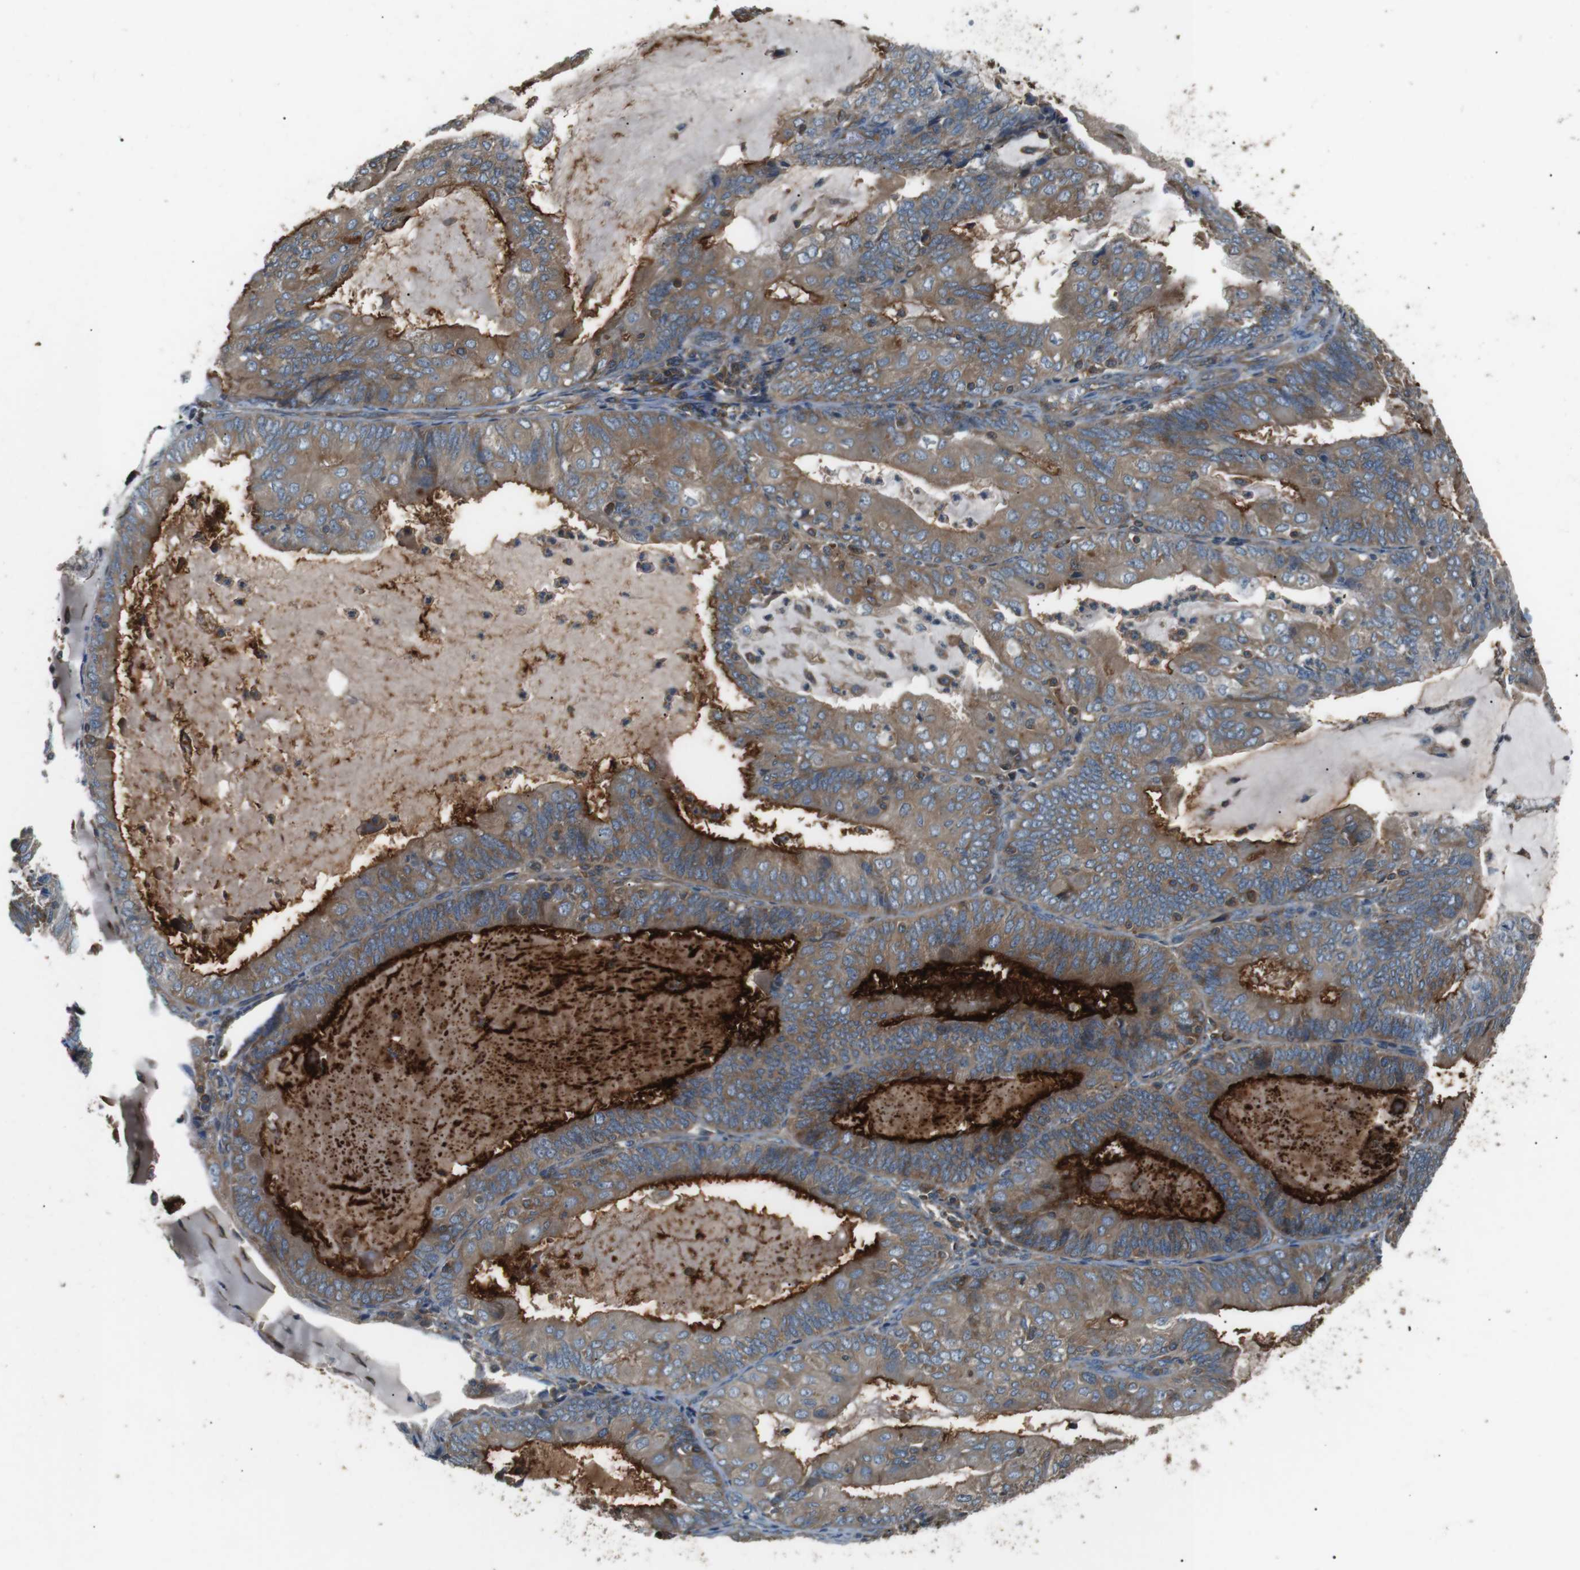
{"staining": {"intensity": "strong", "quantity": "25%-75%", "location": "cytoplasmic/membranous"}, "tissue": "endometrial cancer", "cell_type": "Tumor cells", "image_type": "cancer", "snomed": [{"axis": "morphology", "description": "Adenocarcinoma, NOS"}, {"axis": "topography", "description": "Endometrium"}], "caption": "Endometrial adenocarcinoma tissue displays strong cytoplasmic/membranous expression in approximately 25%-75% of tumor cells Nuclei are stained in blue.", "gene": "GPR161", "patient": {"sex": "female", "age": 81}}